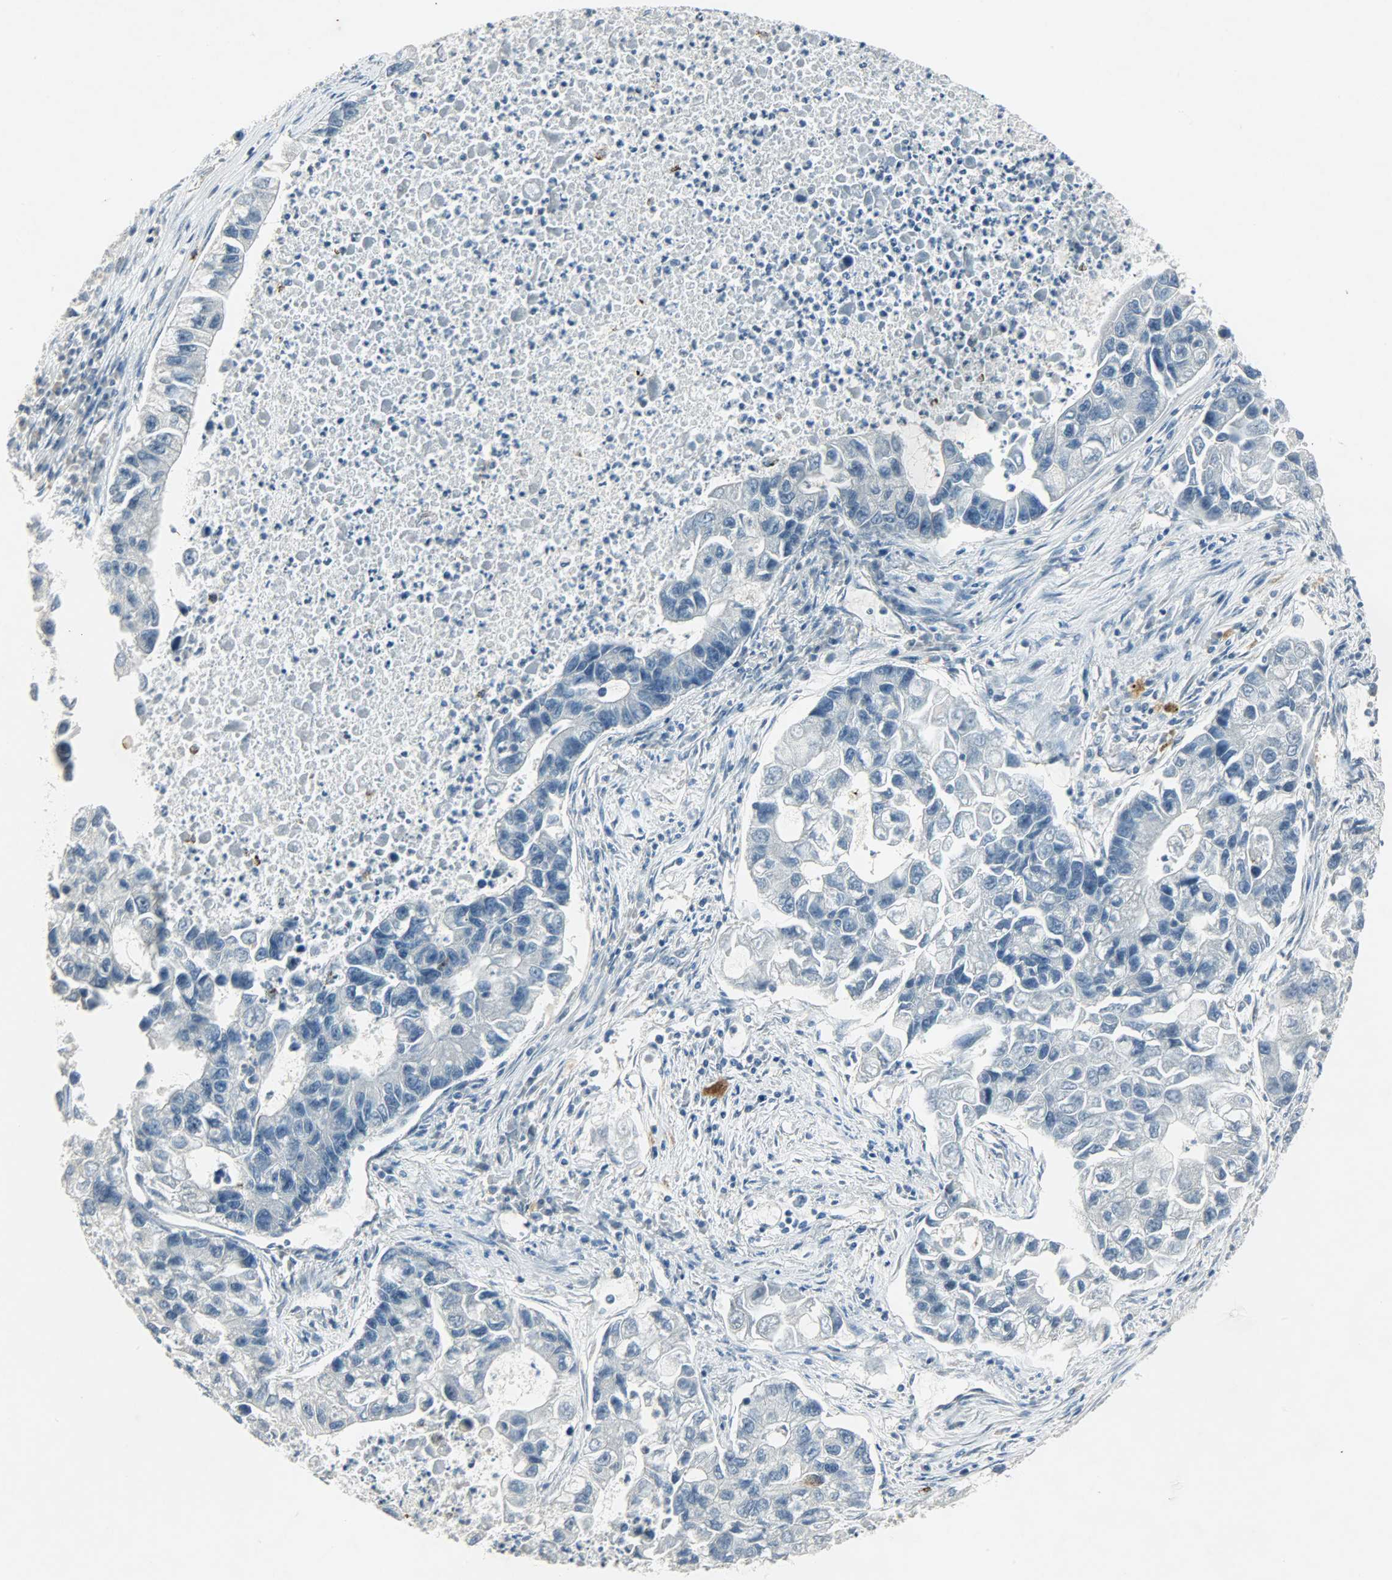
{"staining": {"intensity": "negative", "quantity": "none", "location": "none"}, "tissue": "lung cancer", "cell_type": "Tumor cells", "image_type": "cancer", "snomed": [{"axis": "morphology", "description": "Adenocarcinoma, NOS"}, {"axis": "topography", "description": "Lung"}], "caption": "A high-resolution histopathology image shows IHC staining of lung cancer (adenocarcinoma), which demonstrates no significant staining in tumor cells.", "gene": "AURKB", "patient": {"sex": "female", "age": 51}}